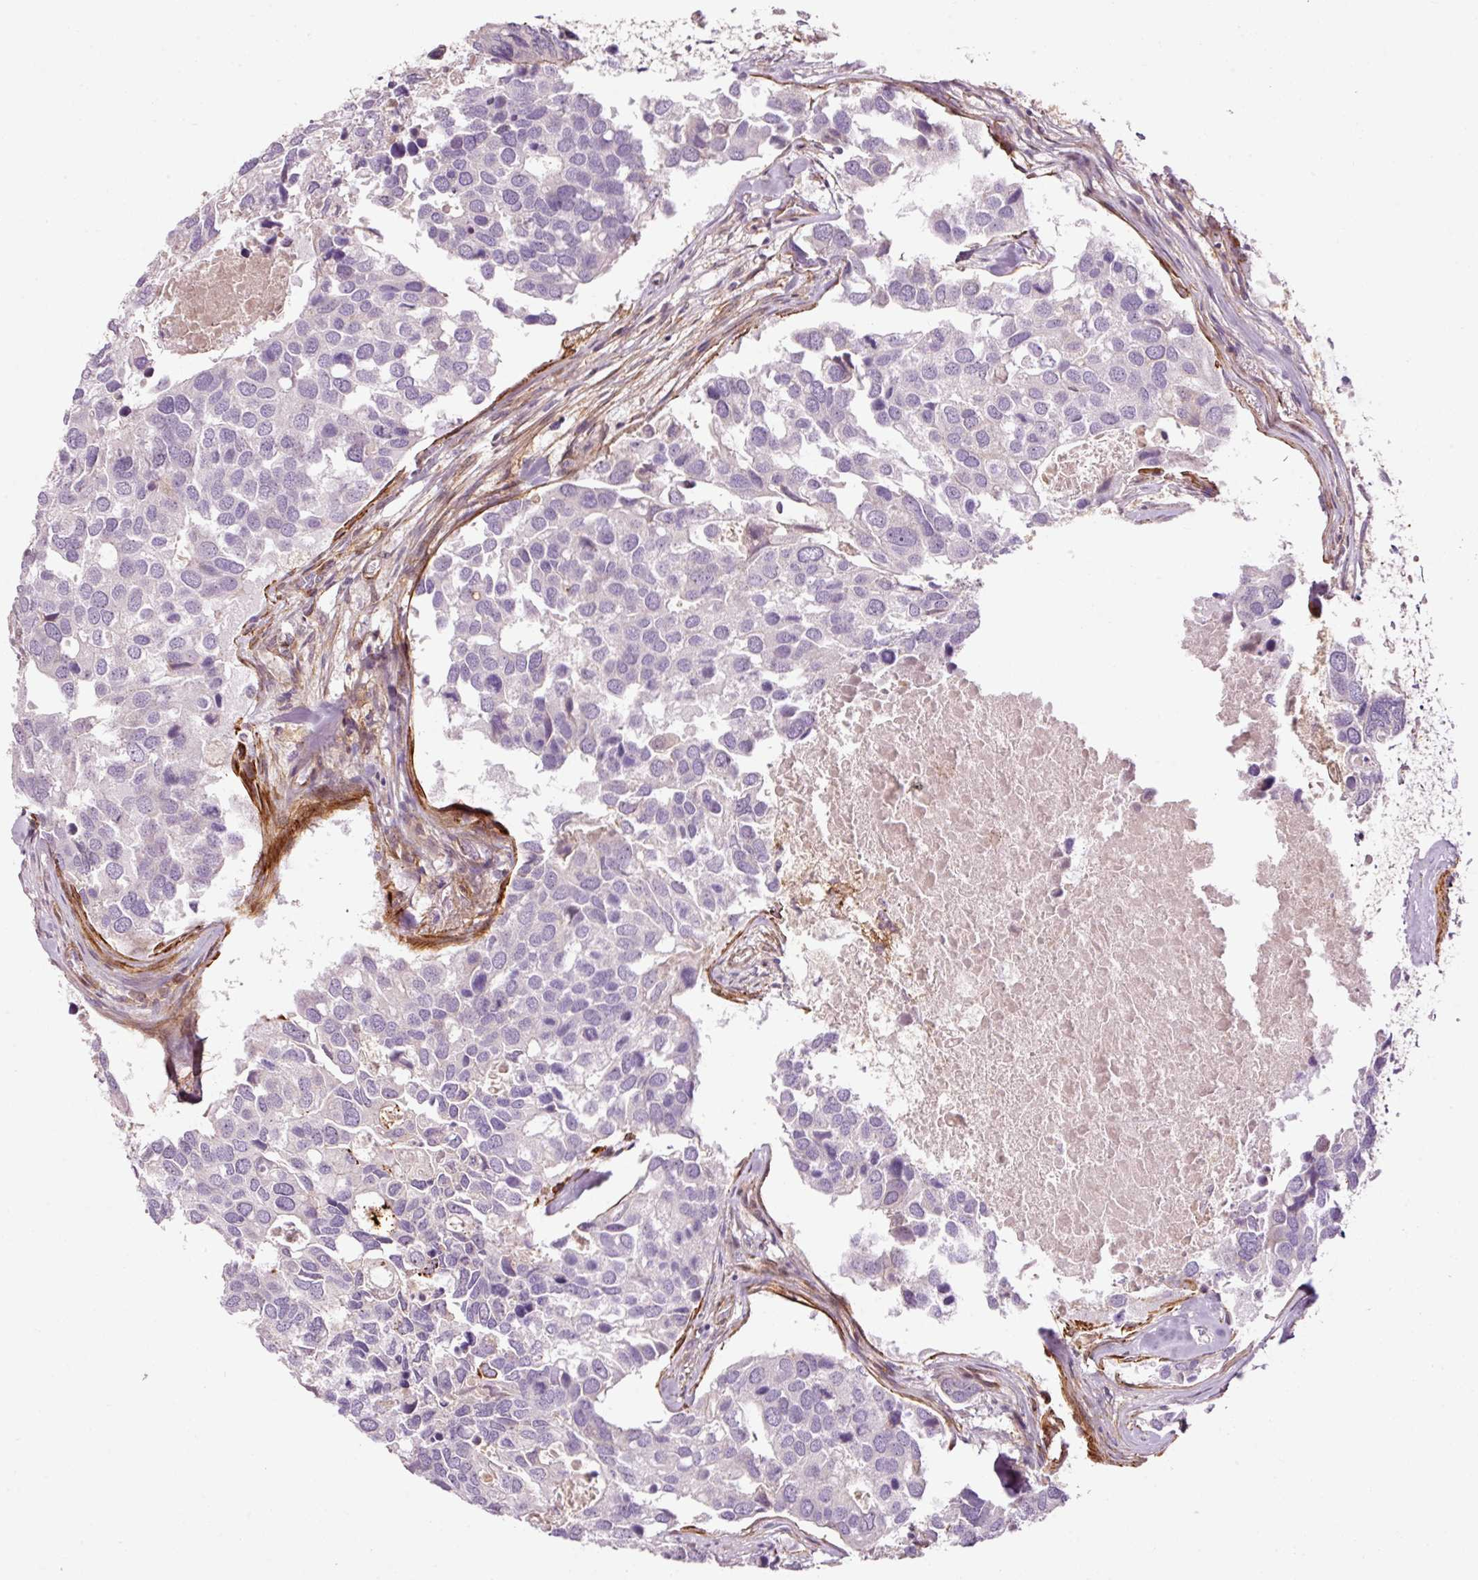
{"staining": {"intensity": "negative", "quantity": "none", "location": "none"}, "tissue": "breast cancer", "cell_type": "Tumor cells", "image_type": "cancer", "snomed": [{"axis": "morphology", "description": "Duct carcinoma"}, {"axis": "topography", "description": "Breast"}], "caption": "A histopathology image of breast cancer stained for a protein shows no brown staining in tumor cells. Nuclei are stained in blue.", "gene": "ANKRD20A1", "patient": {"sex": "female", "age": 83}}